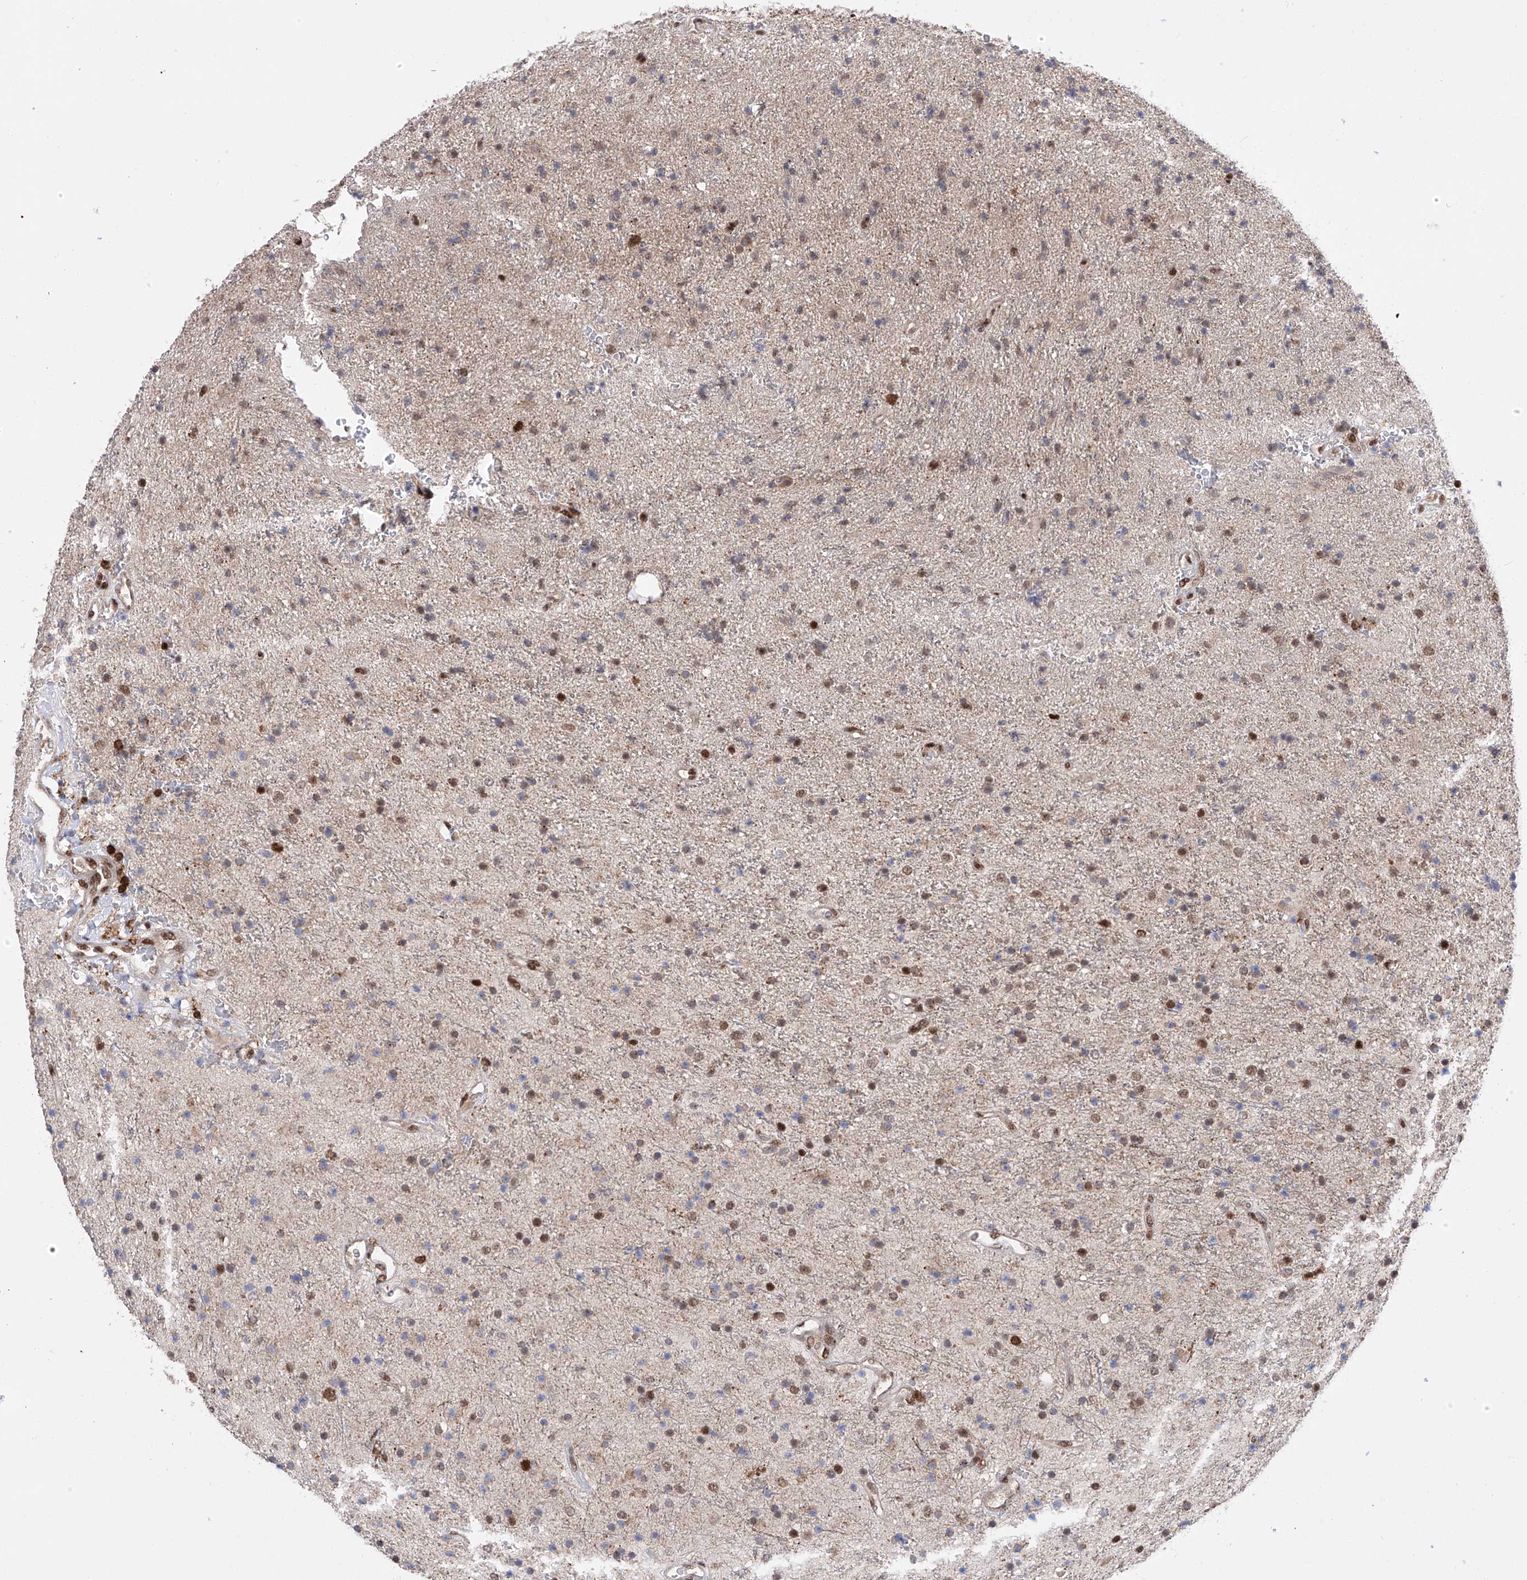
{"staining": {"intensity": "moderate", "quantity": "<25%", "location": "nuclear"}, "tissue": "glioma", "cell_type": "Tumor cells", "image_type": "cancer", "snomed": [{"axis": "morphology", "description": "Glioma, malignant, High grade"}, {"axis": "topography", "description": "Brain"}], "caption": "Glioma stained with a protein marker reveals moderate staining in tumor cells.", "gene": "ZNF280D", "patient": {"sex": "male", "age": 34}}